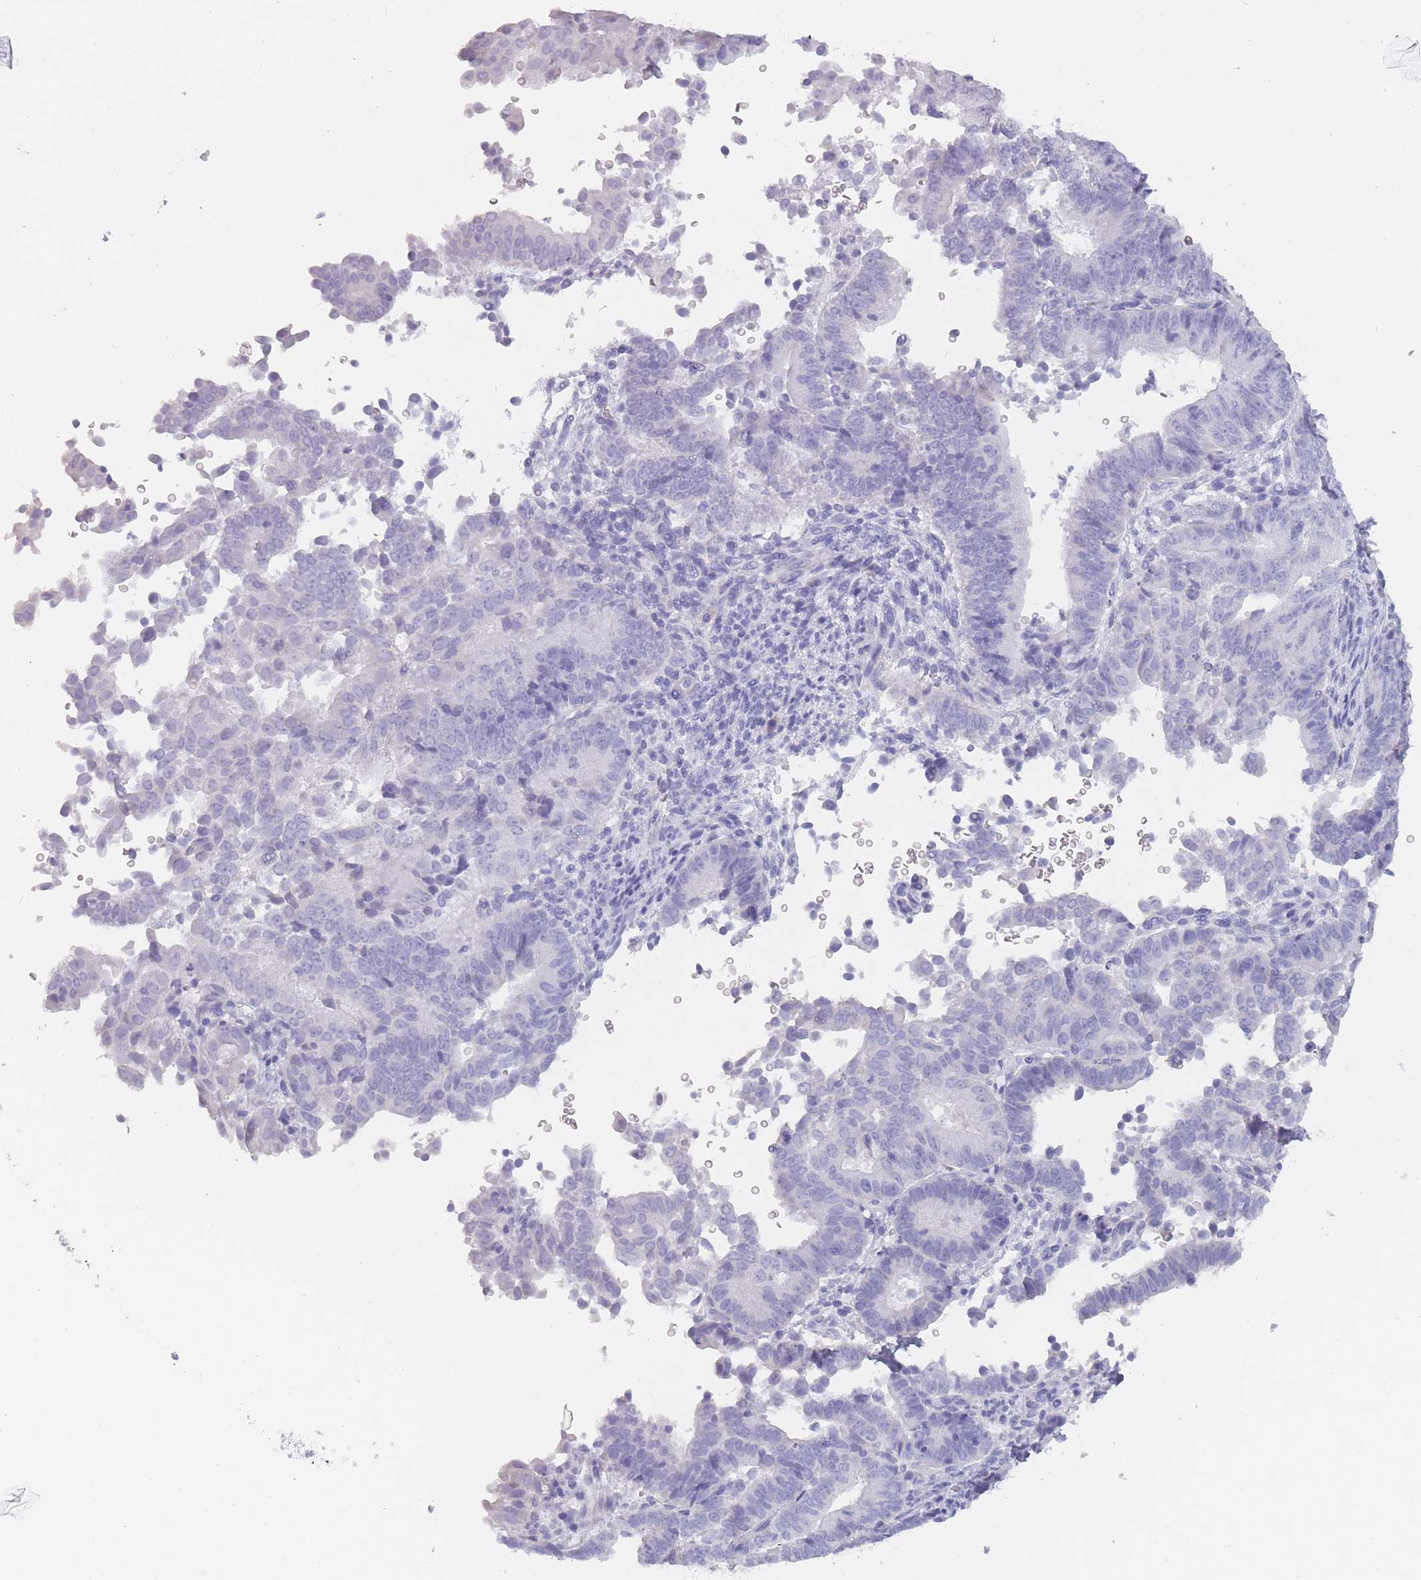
{"staining": {"intensity": "negative", "quantity": "none", "location": "none"}, "tissue": "endometrial cancer", "cell_type": "Tumor cells", "image_type": "cancer", "snomed": [{"axis": "morphology", "description": "Adenocarcinoma, NOS"}, {"axis": "topography", "description": "Endometrium"}], "caption": "A high-resolution histopathology image shows immunohistochemistry (IHC) staining of endometrial cancer, which shows no significant expression in tumor cells. Nuclei are stained in blue.", "gene": "TCP11", "patient": {"sex": "female", "age": 70}}